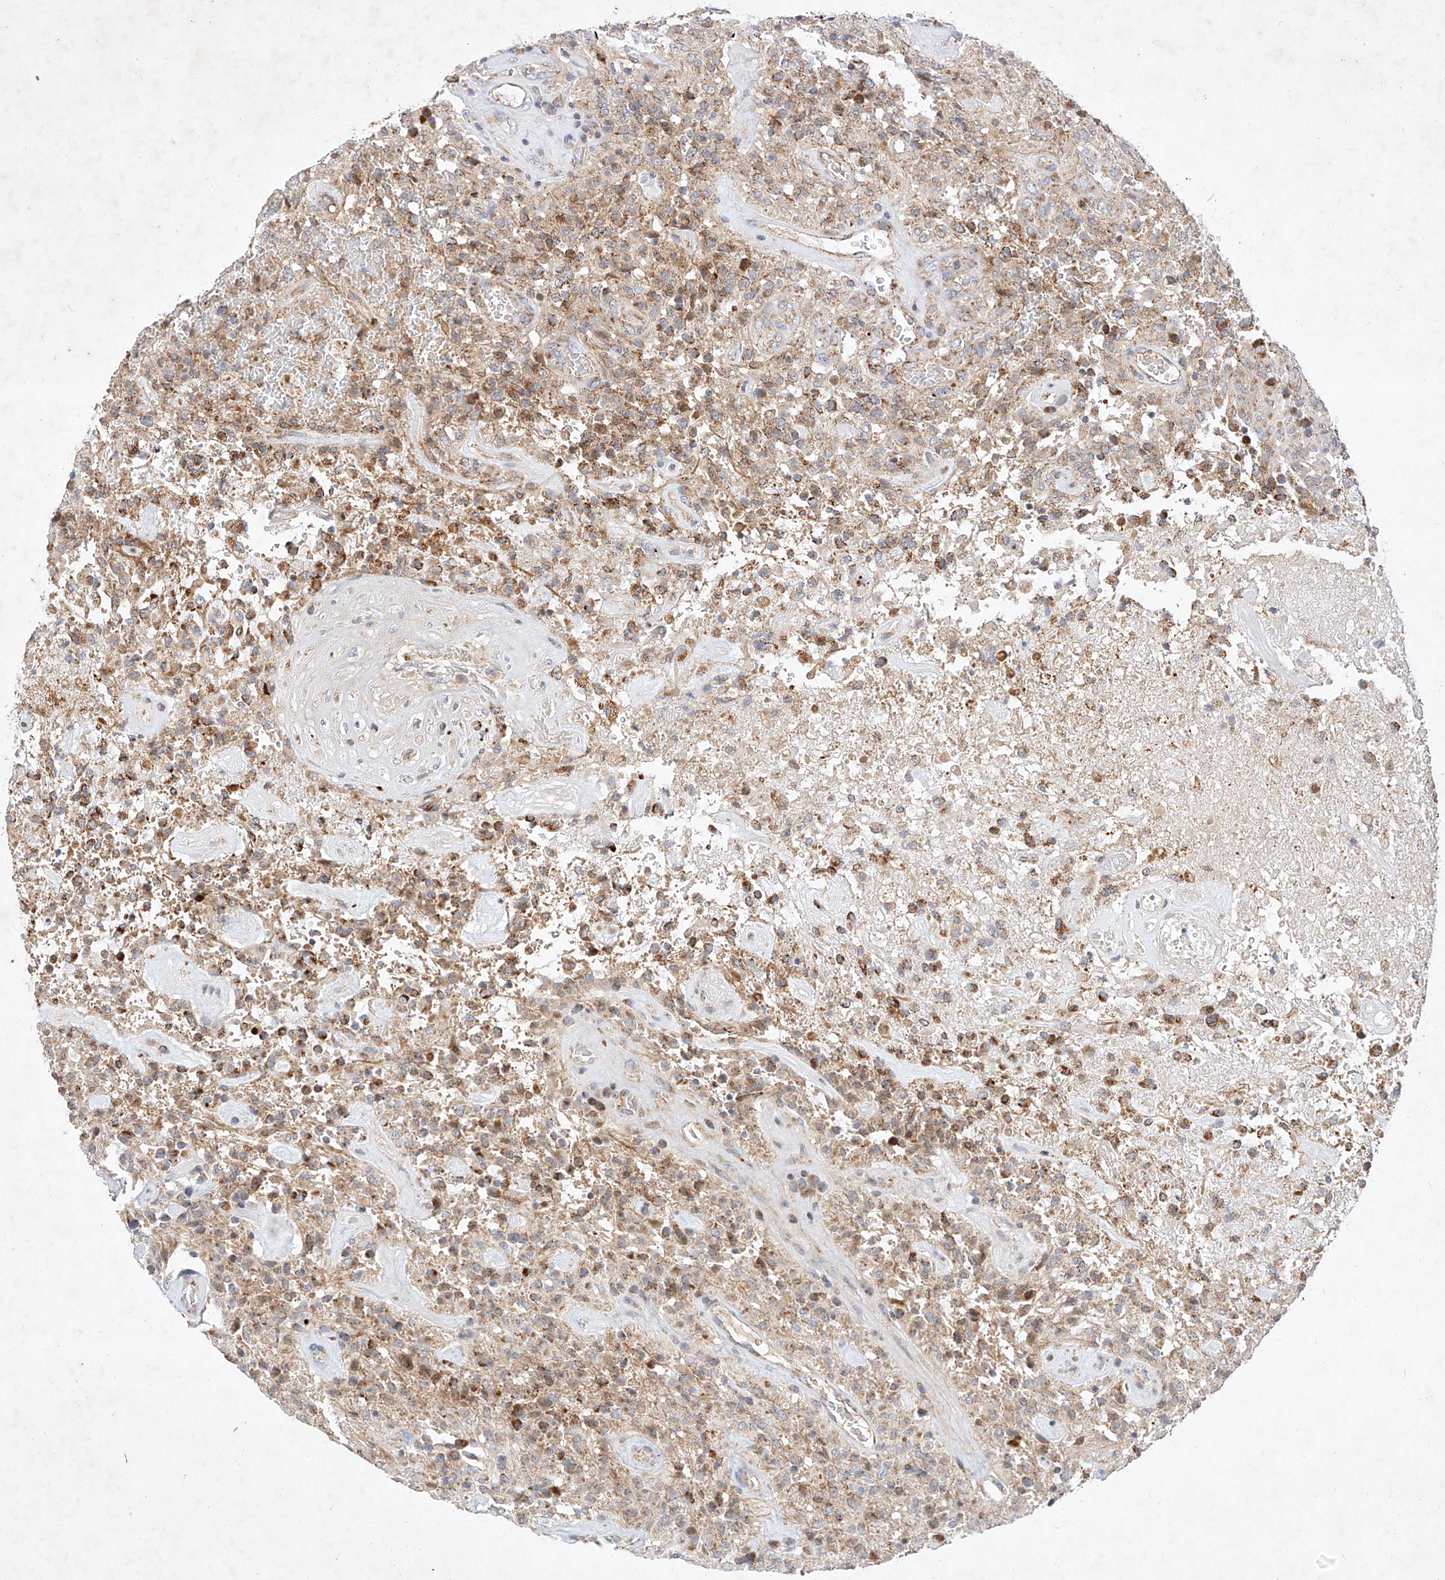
{"staining": {"intensity": "moderate", "quantity": "<25%", "location": "cytoplasmic/membranous"}, "tissue": "glioma", "cell_type": "Tumor cells", "image_type": "cancer", "snomed": [{"axis": "morphology", "description": "Glioma, malignant, High grade"}, {"axis": "topography", "description": "Brain"}], "caption": "Immunohistochemistry (IHC) image of glioma stained for a protein (brown), which displays low levels of moderate cytoplasmic/membranous staining in about <25% of tumor cells.", "gene": "OSGEPL1", "patient": {"sex": "female", "age": 57}}